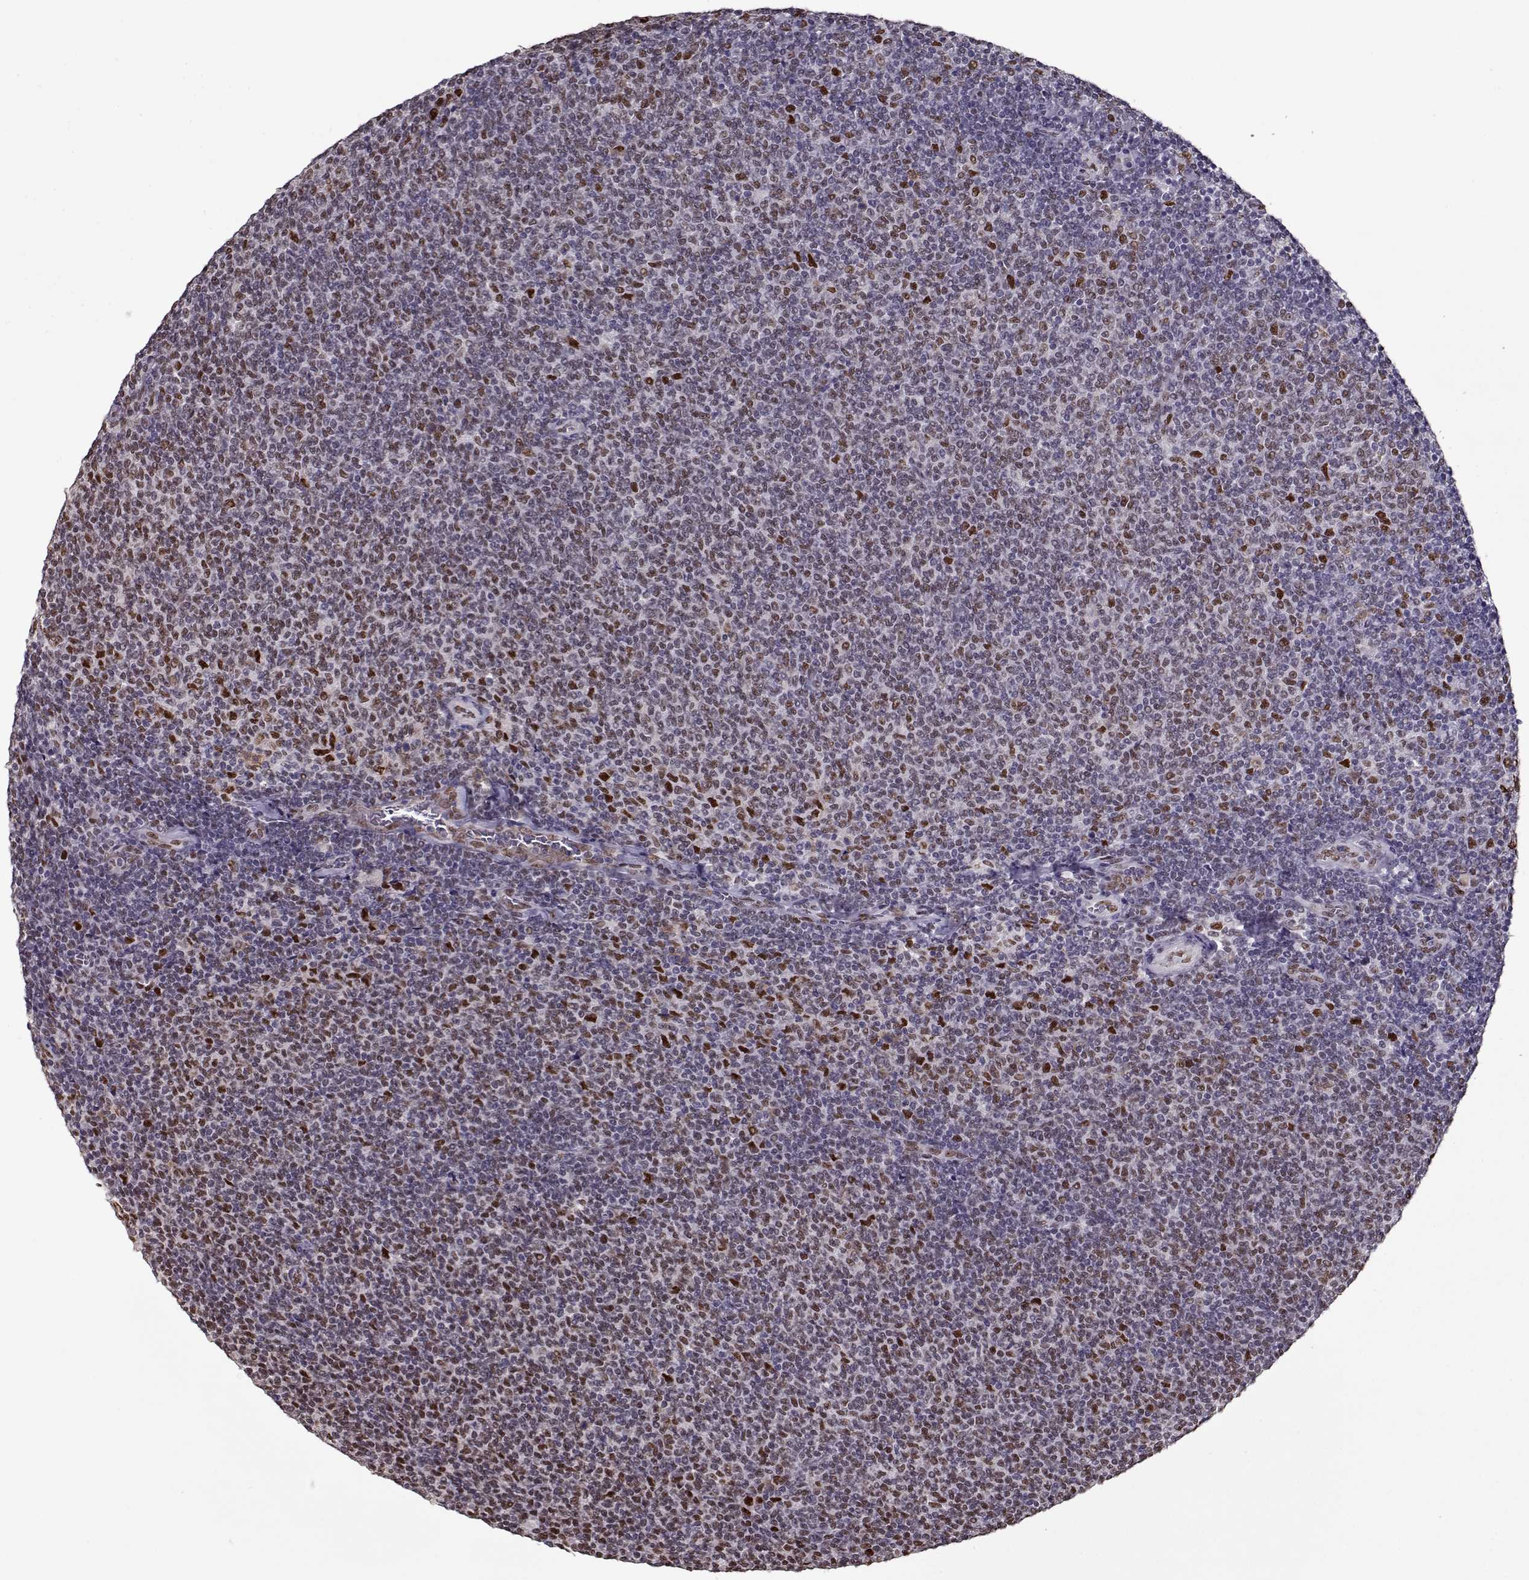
{"staining": {"intensity": "moderate", "quantity": "<25%", "location": "nuclear"}, "tissue": "lymphoma", "cell_type": "Tumor cells", "image_type": "cancer", "snomed": [{"axis": "morphology", "description": "Malignant lymphoma, non-Hodgkin's type, Low grade"}, {"axis": "topography", "description": "Lymph node"}], "caption": "Protein expression analysis of lymphoma exhibits moderate nuclear positivity in about <25% of tumor cells.", "gene": "PRMT8", "patient": {"sex": "male", "age": 52}}